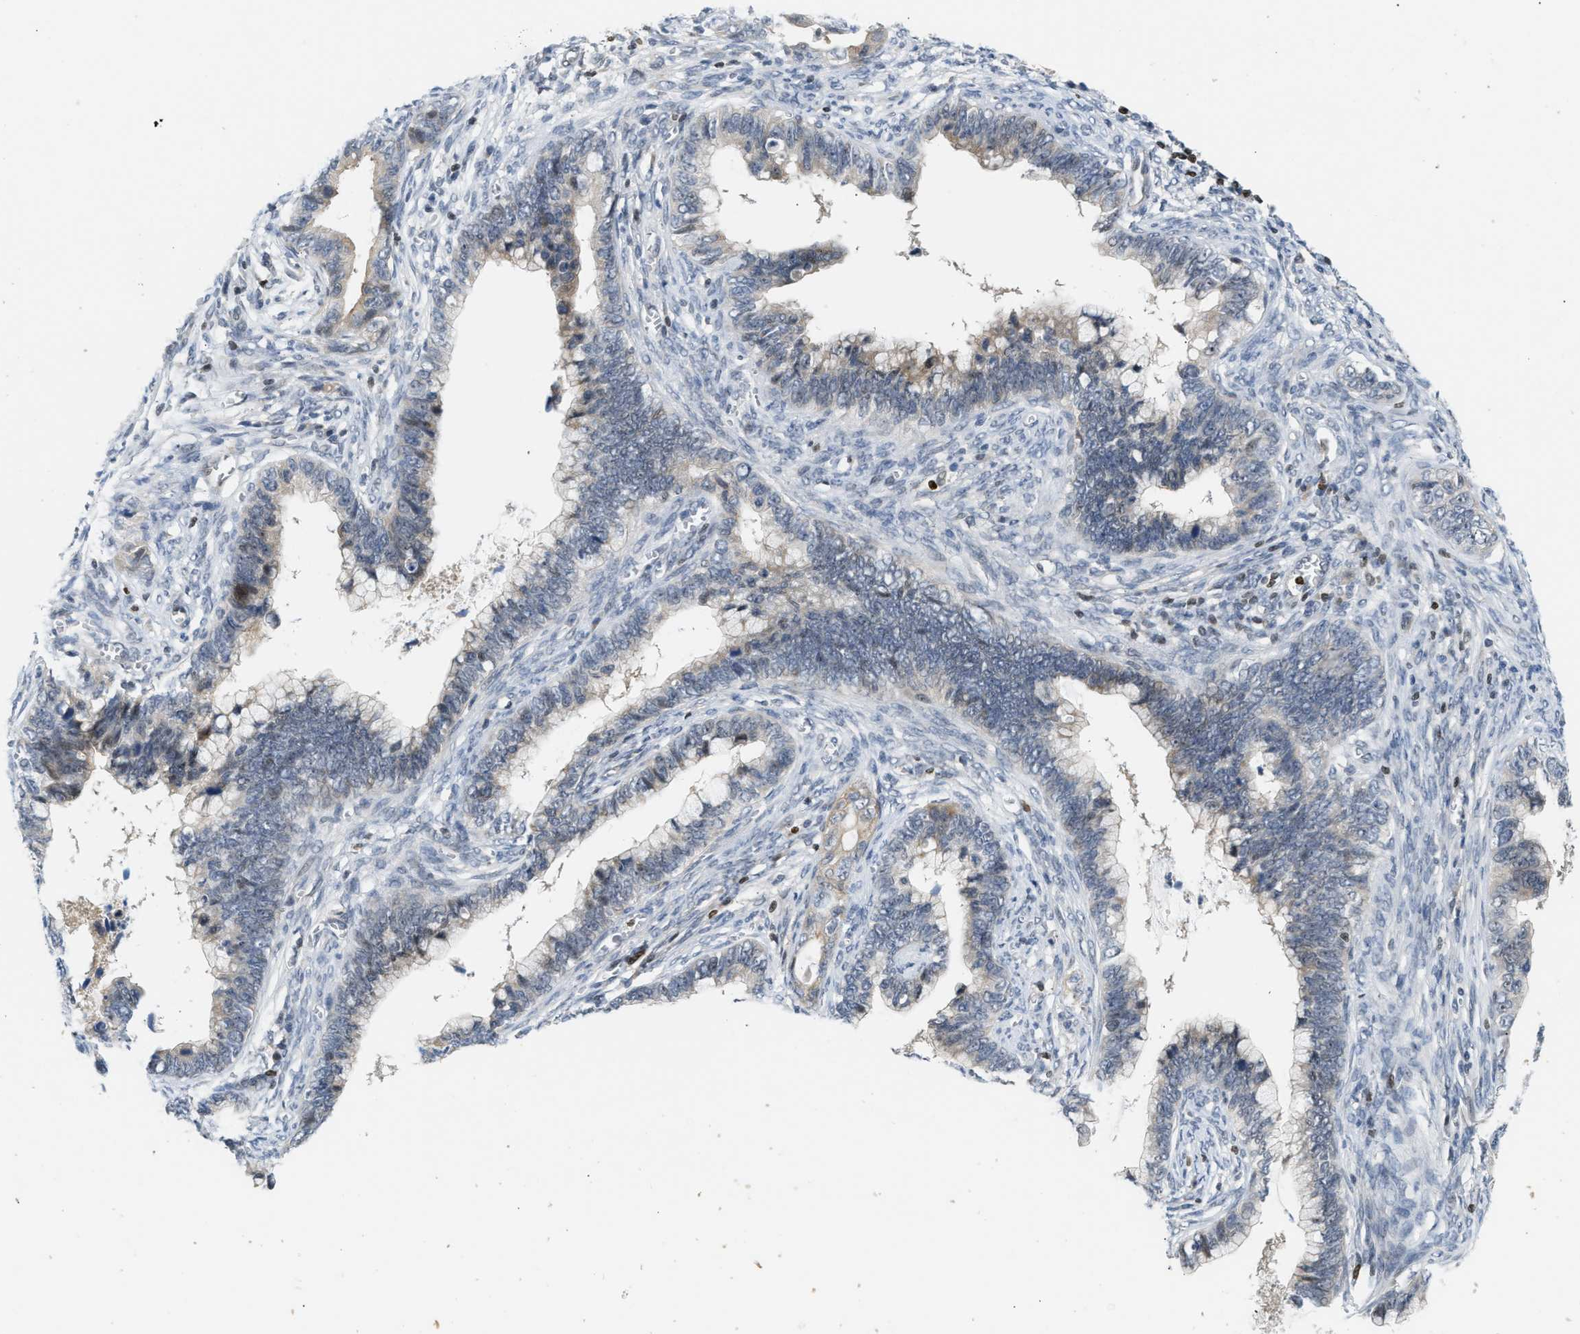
{"staining": {"intensity": "negative", "quantity": "none", "location": "none"}, "tissue": "cervical cancer", "cell_type": "Tumor cells", "image_type": "cancer", "snomed": [{"axis": "morphology", "description": "Adenocarcinoma, NOS"}, {"axis": "topography", "description": "Cervix"}], "caption": "The immunohistochemistry (IHC) micrograph has no significant staining in tumor cells of cervical adenocarcinoma tissue.", "gene": "NPS", "patient": {"sex": "female", "age": 44}}